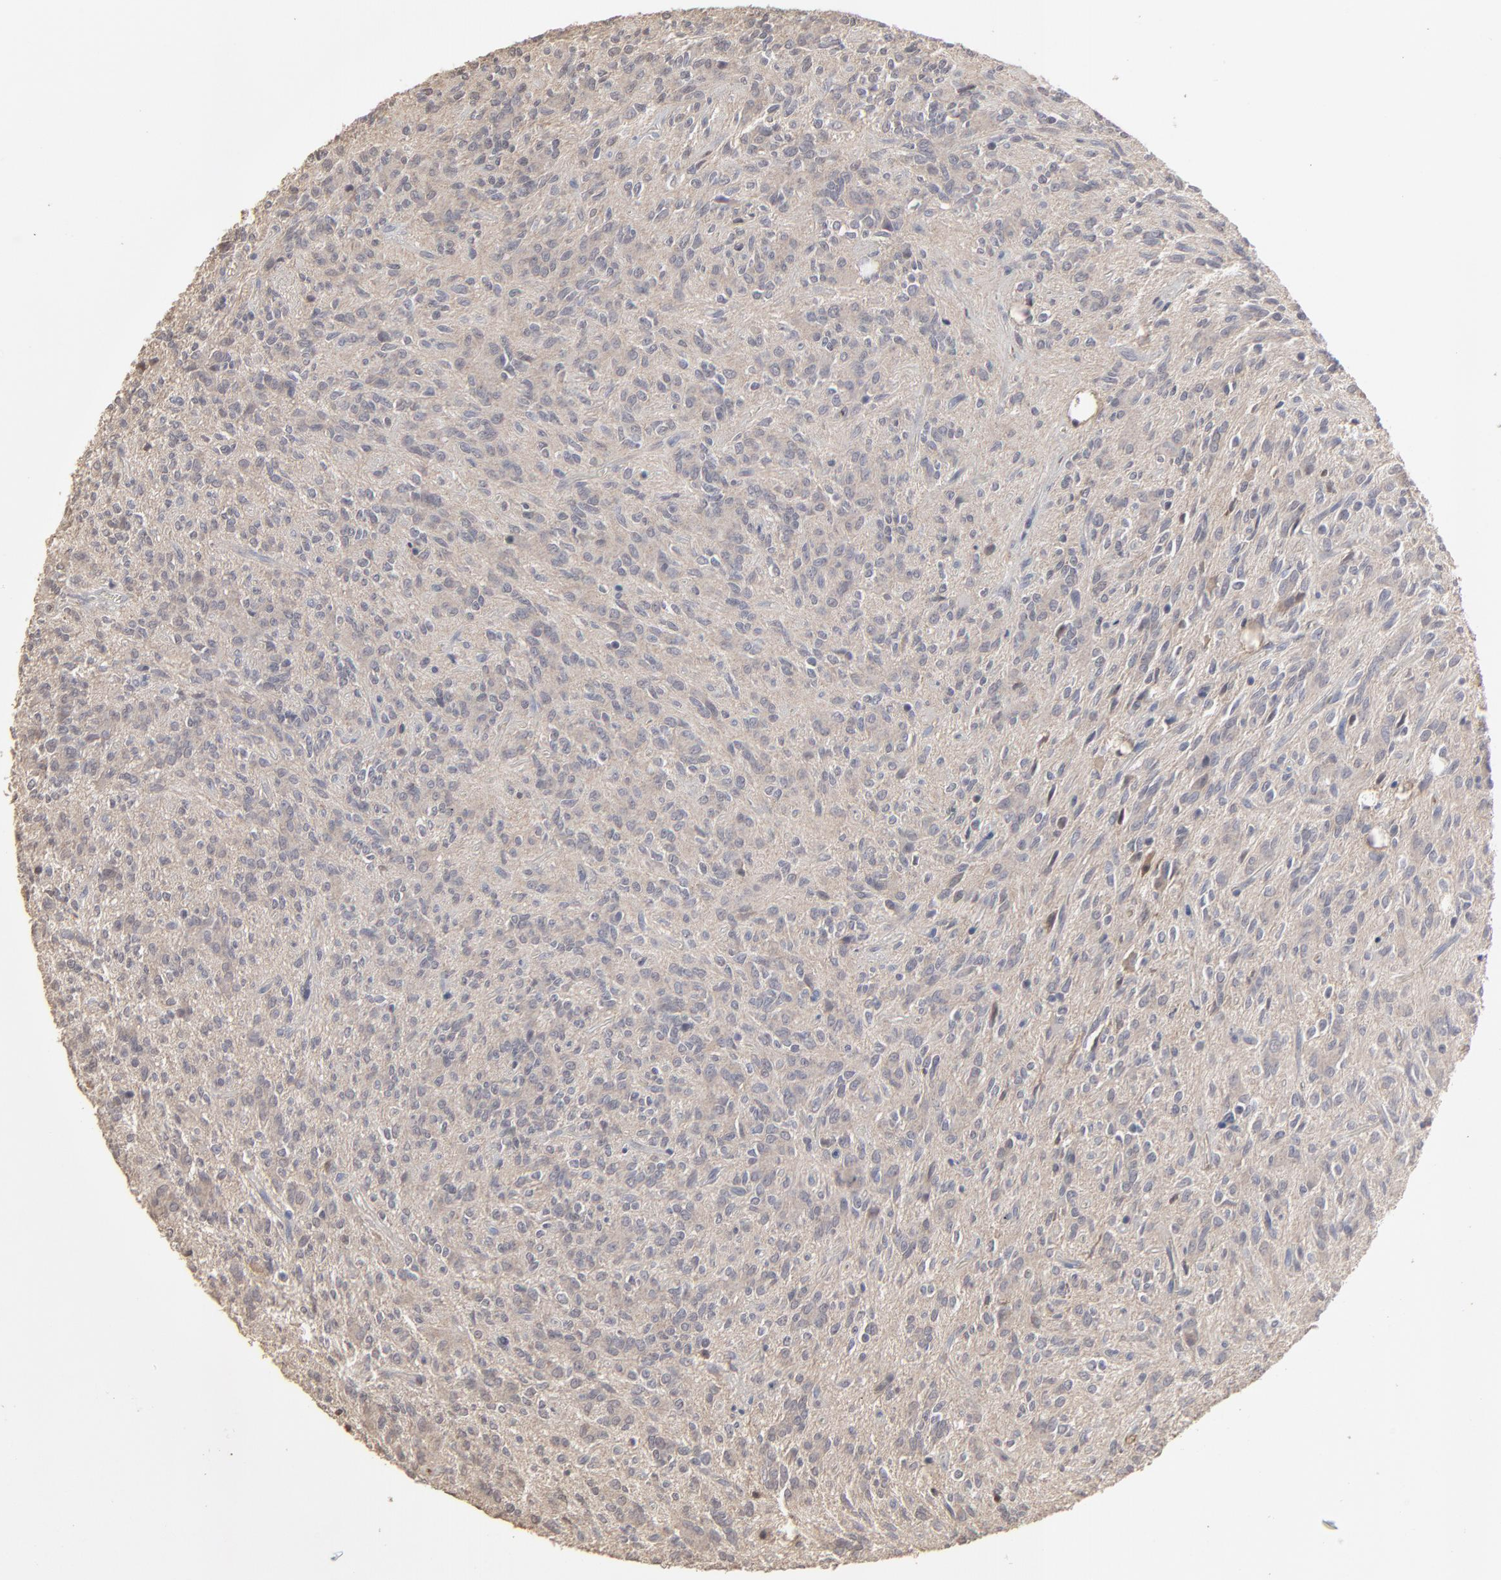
{"staining": {"intensity": "negative", "quantity": "none", "location": "none"}, "tissue": "glioma", "cell_type": "Tumor cells", "image_type": "cancer", "snomed": [{"axis": "morphology", "description": "Glioma, malignant, Low grade"}, {"axis": "topography", "description": "Brain"}], "caption": "The photomicrograph displays no significant expression in tumor cells of glioma. The staining was performed using DAB (3,3'-diaminobenzidine) to visualize the protein expression in brown, while the nuclei were stained in blue with hematoxylin (Magnification: 20x).", "gene": "VPREB3", "patient": {"sex": "female", "age": 15}}